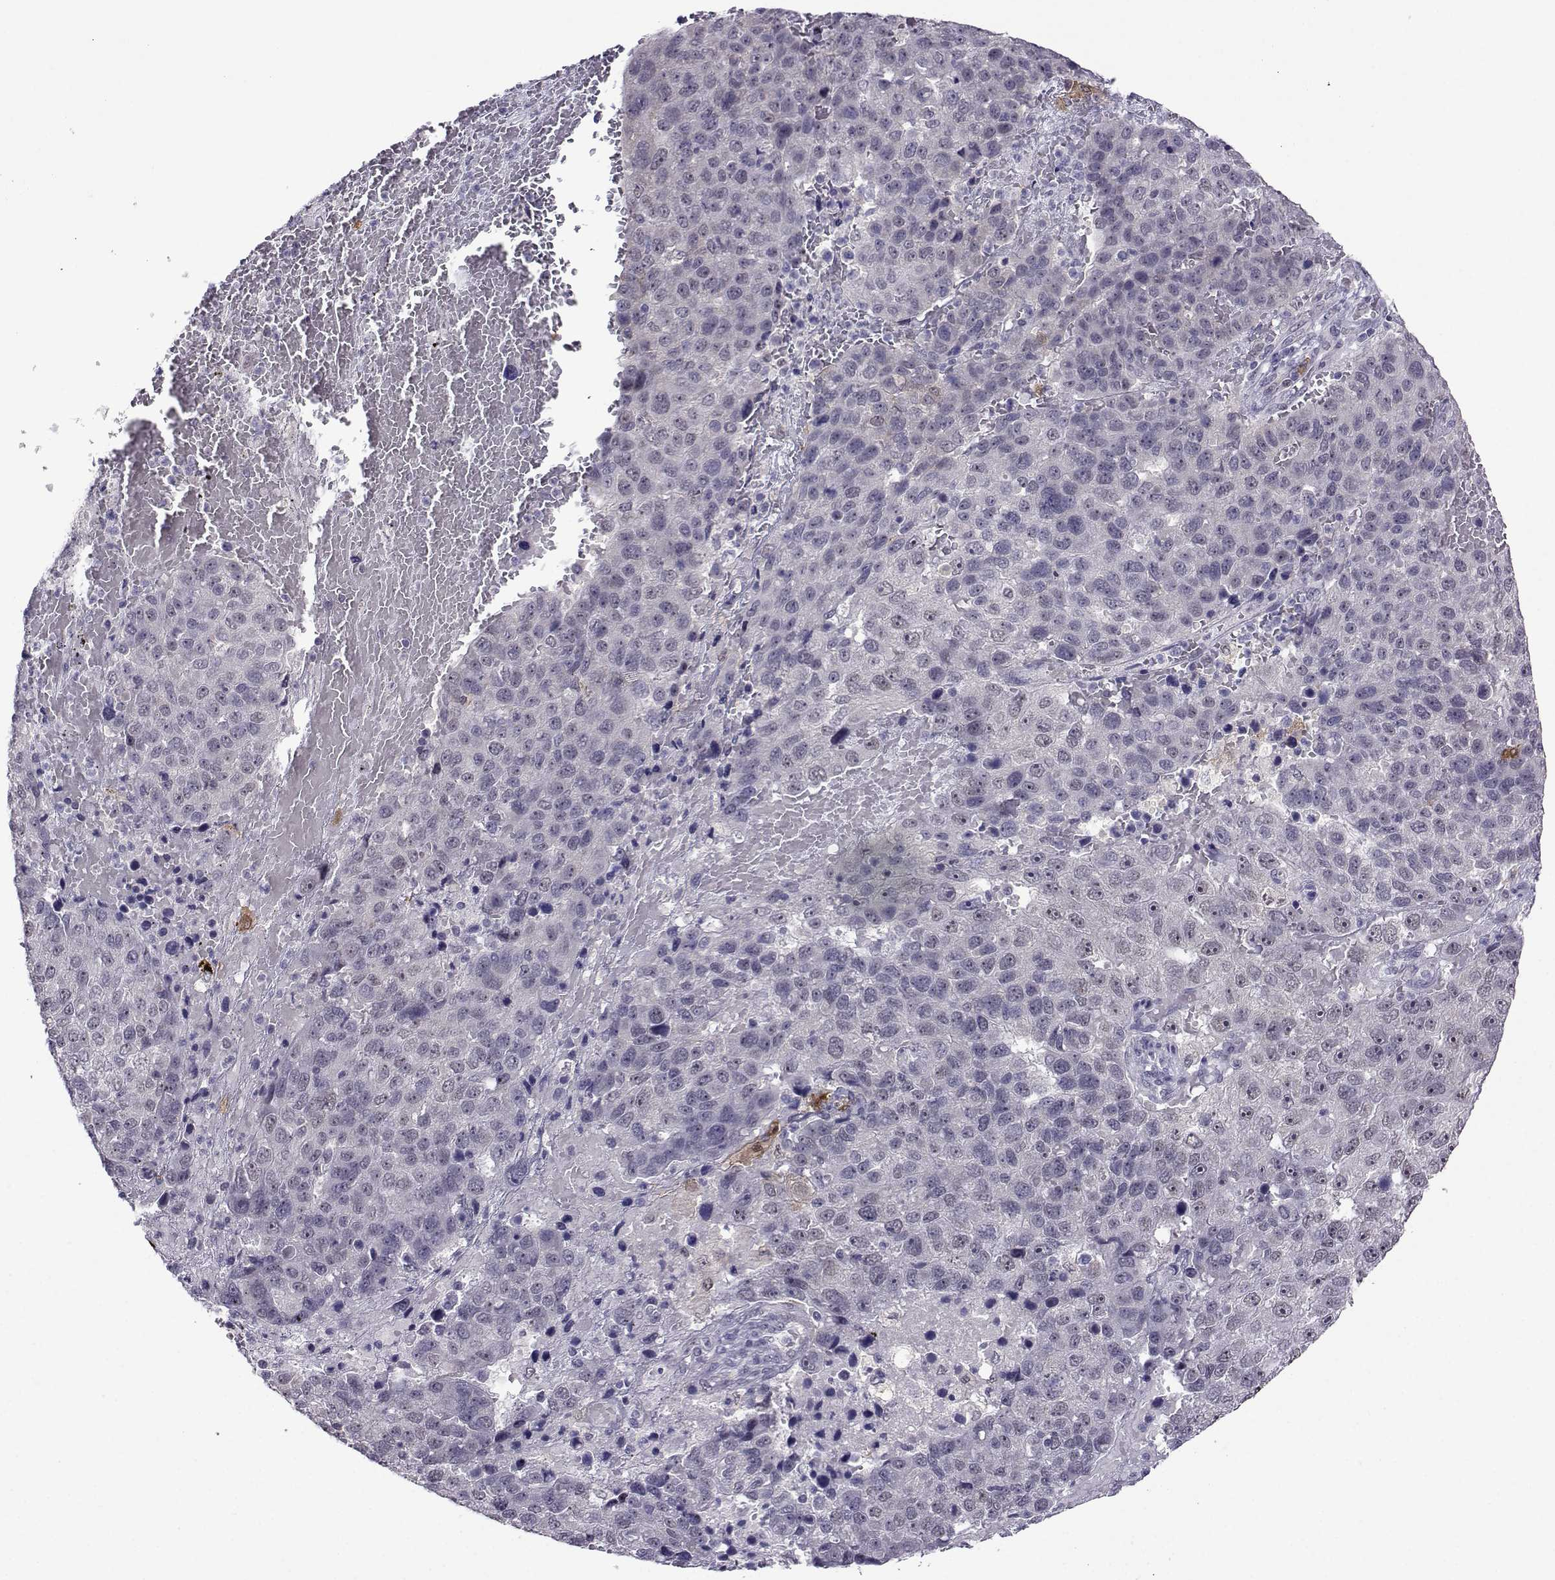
{"staining": {"intensity": "negative", "quantity": "none", "location": "none"}, "tissue": "pancreatic cancer", "cell_type": "Tumor cells", "image_type": "cancer", "snomed": [{"axis": "morphology", "description": "Adenocarcinoma, NOS"}, {"axis": "topography", "description": "Pancreas"}], "caption": "A micrograph of human adenocarcinoma (pancreatic) is negative for staining in tumor cells.", "gene": "DDX20", "patient": {"sex": "female", "age": 61}}